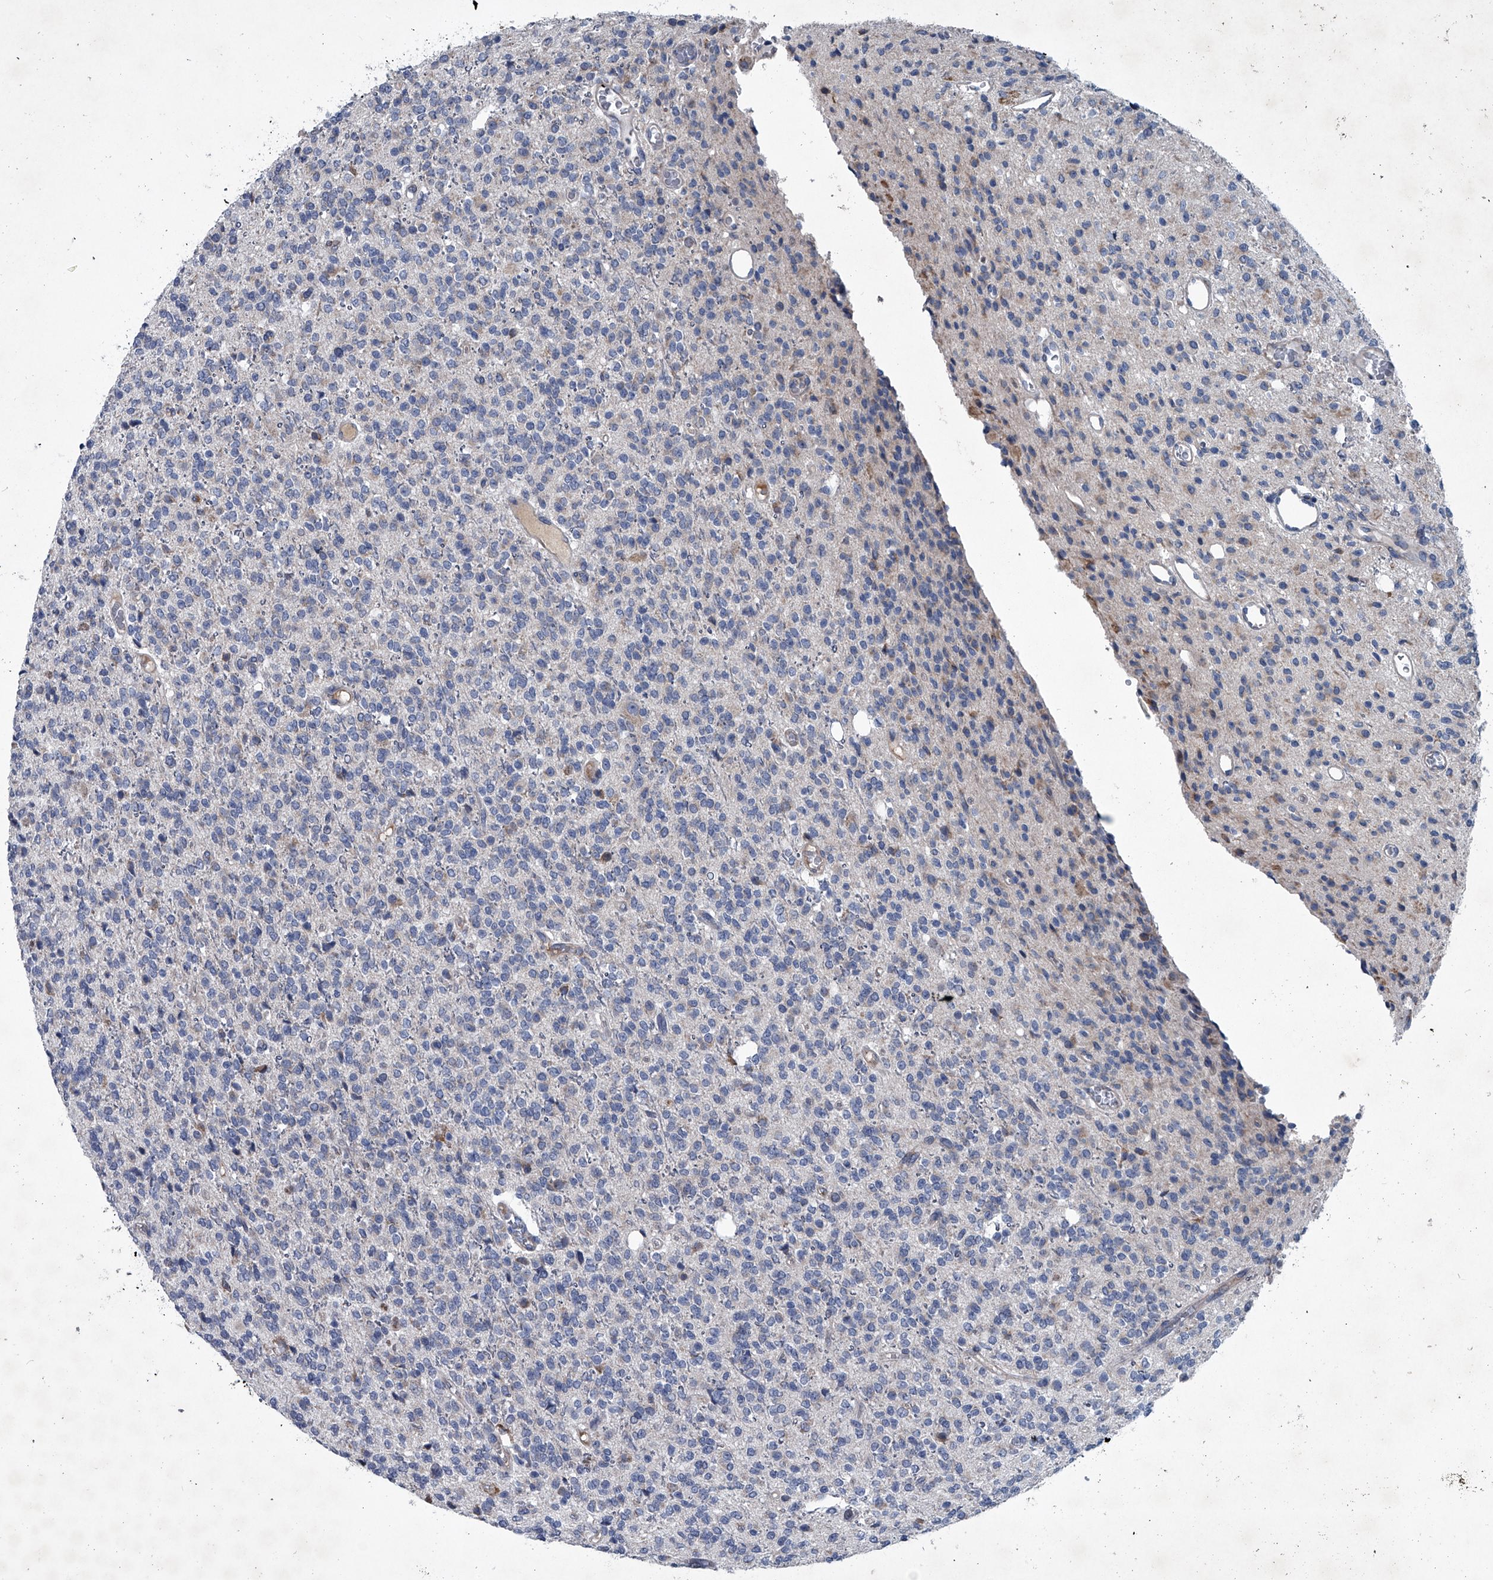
{"staining": {"intensity": "negative", "quantity": "none", "location": "none"}, "tissue": "glioma", "cell_type": "Tumor cells", "image_type": "cancer", "snomed": [{"axis": "morphology", "description": "Glioma, malignant, High grade"}, {"axis": "topography", "description": "Brain"}], "caption": "A micrograph of human malignant glioma (high-grade) is negative for staining in tumor cells.", "gene": "ABCG1", "patient": {"sex": "male", "age": 34}}